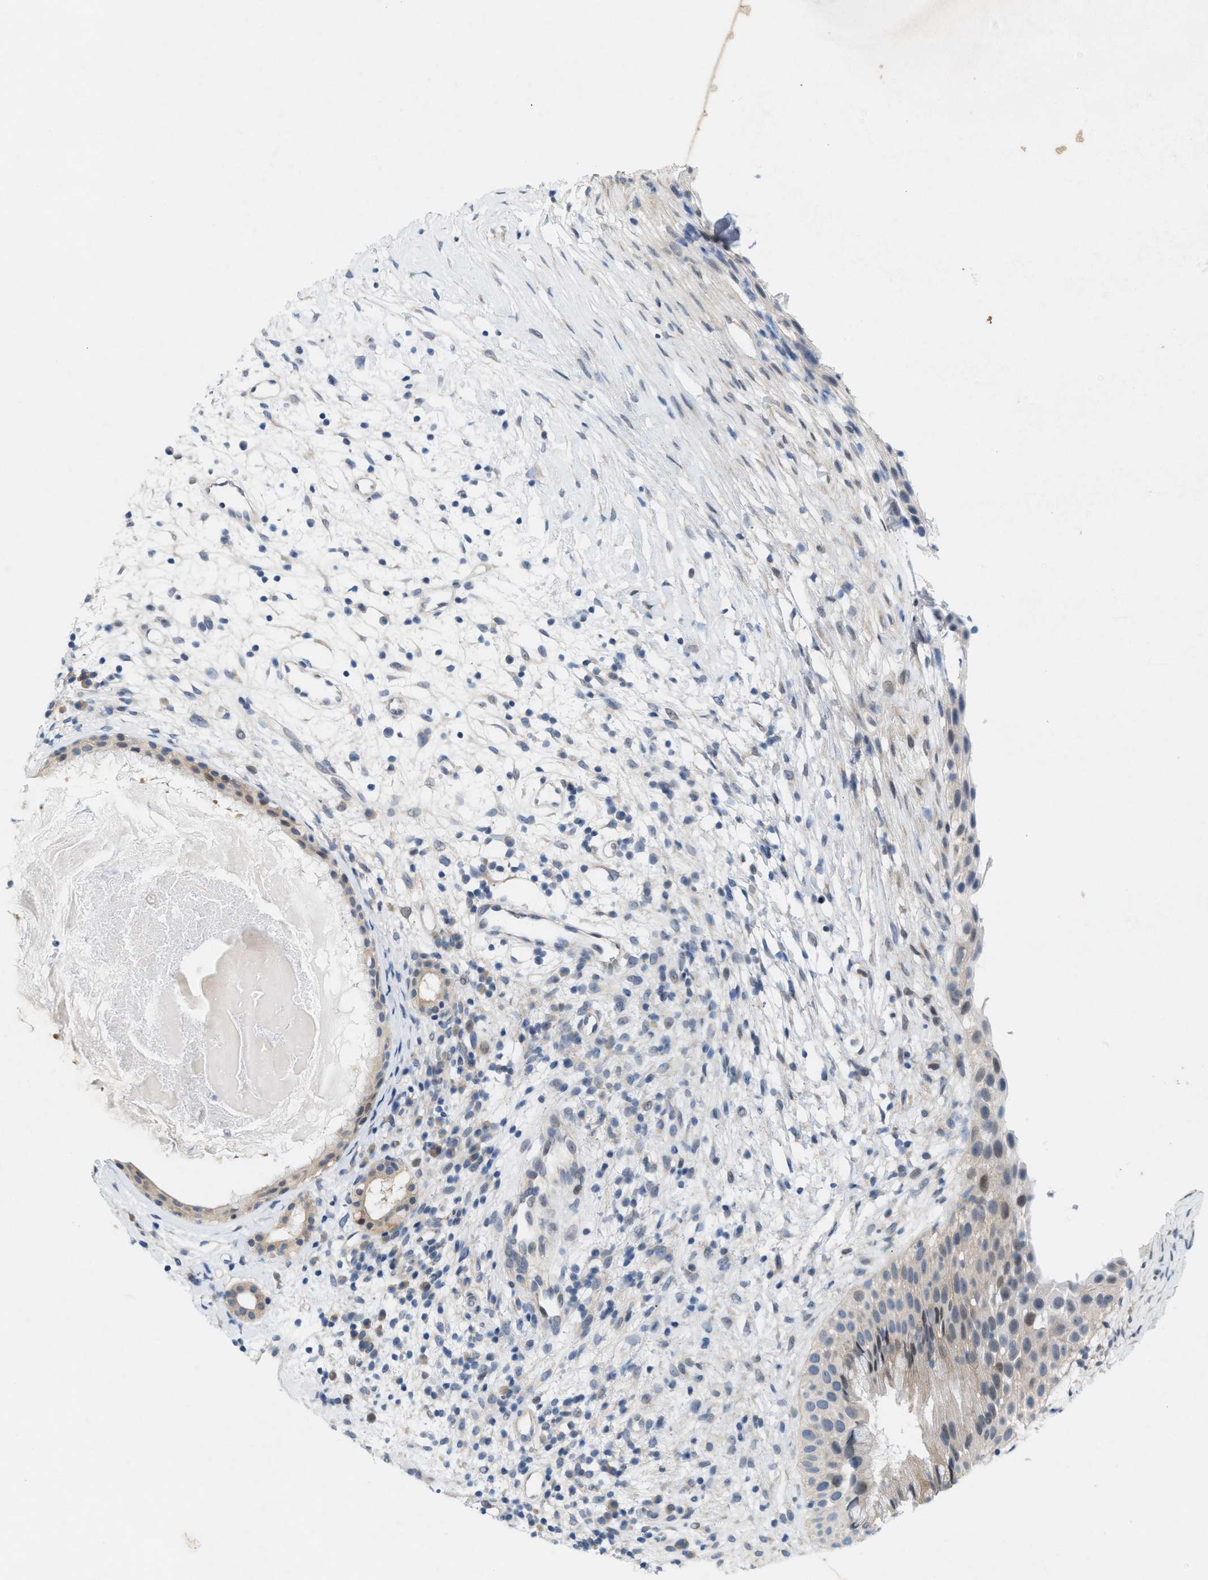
{"staining": {"intensity": "weak", "quantity": "25%-75%", "location": "cytoplasmic/membranous"}, "tissue": "nasopharynx", "cell_type": "Respiratory epithelial cells", "image_type": "normal", "snomed": [{"axis": "morphology", "description": "Normal tissue, NOS"}, {"axis": "topography", "description": "Nasopharynx"}], "caption": "IHC micrograph of normal nasopharynx: nasopharynx stained using immunohistochemistry (IHC) displays low levels of weak protein expression localized specifically in the cytoplasmic/membranous of respiratory epithelial cells, appearing as a cytoplasmic/membranous brown color.", "gene": "WIPI2", "patient": {"sex": "male", "age": 22}}